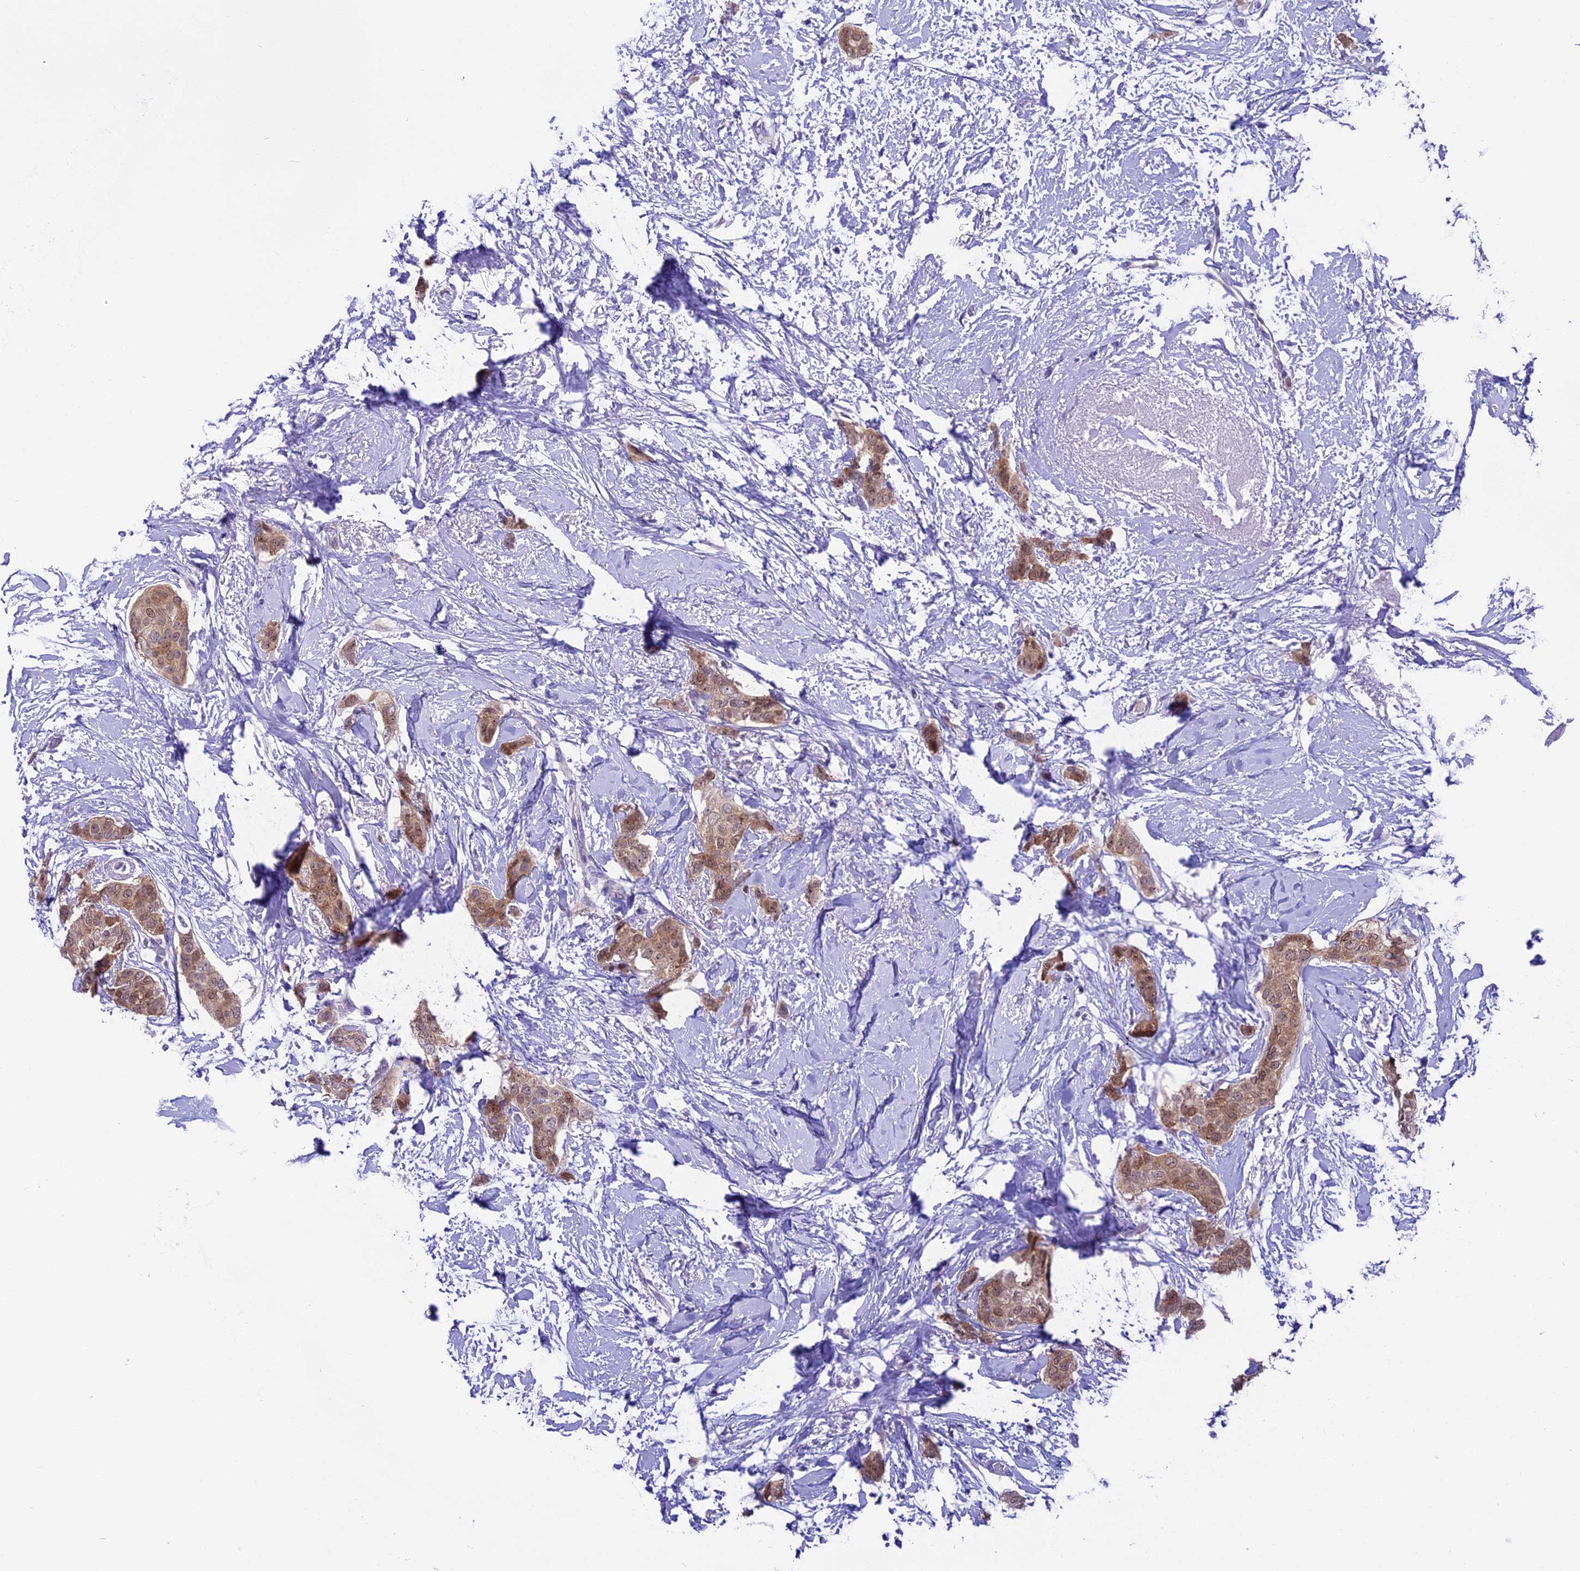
{"staining": {"intensity": "moderate", "quantity": "25%-75%", "location": "cytoplasmic/membranous,nuclear"}, "tissue": "breast cancer", "cell_type": "Tumor cells", "image_type": "cancer", "snomed": [{"axis": "morphology", "description": "Duct carcinoma"}, {"axis": "topography", "description": "Breast"}], "caption": "Tumor cells show medium levels of moderate cytoplasmic/membranous and nuclear positivity in approximately 25%-75% of cells in breast intraductal carcinoma. (DAB = brown stain, brightfield microscopy at high magnification).", "gene": "PRR15", "patient": {"sex": "female", "age": 72}}